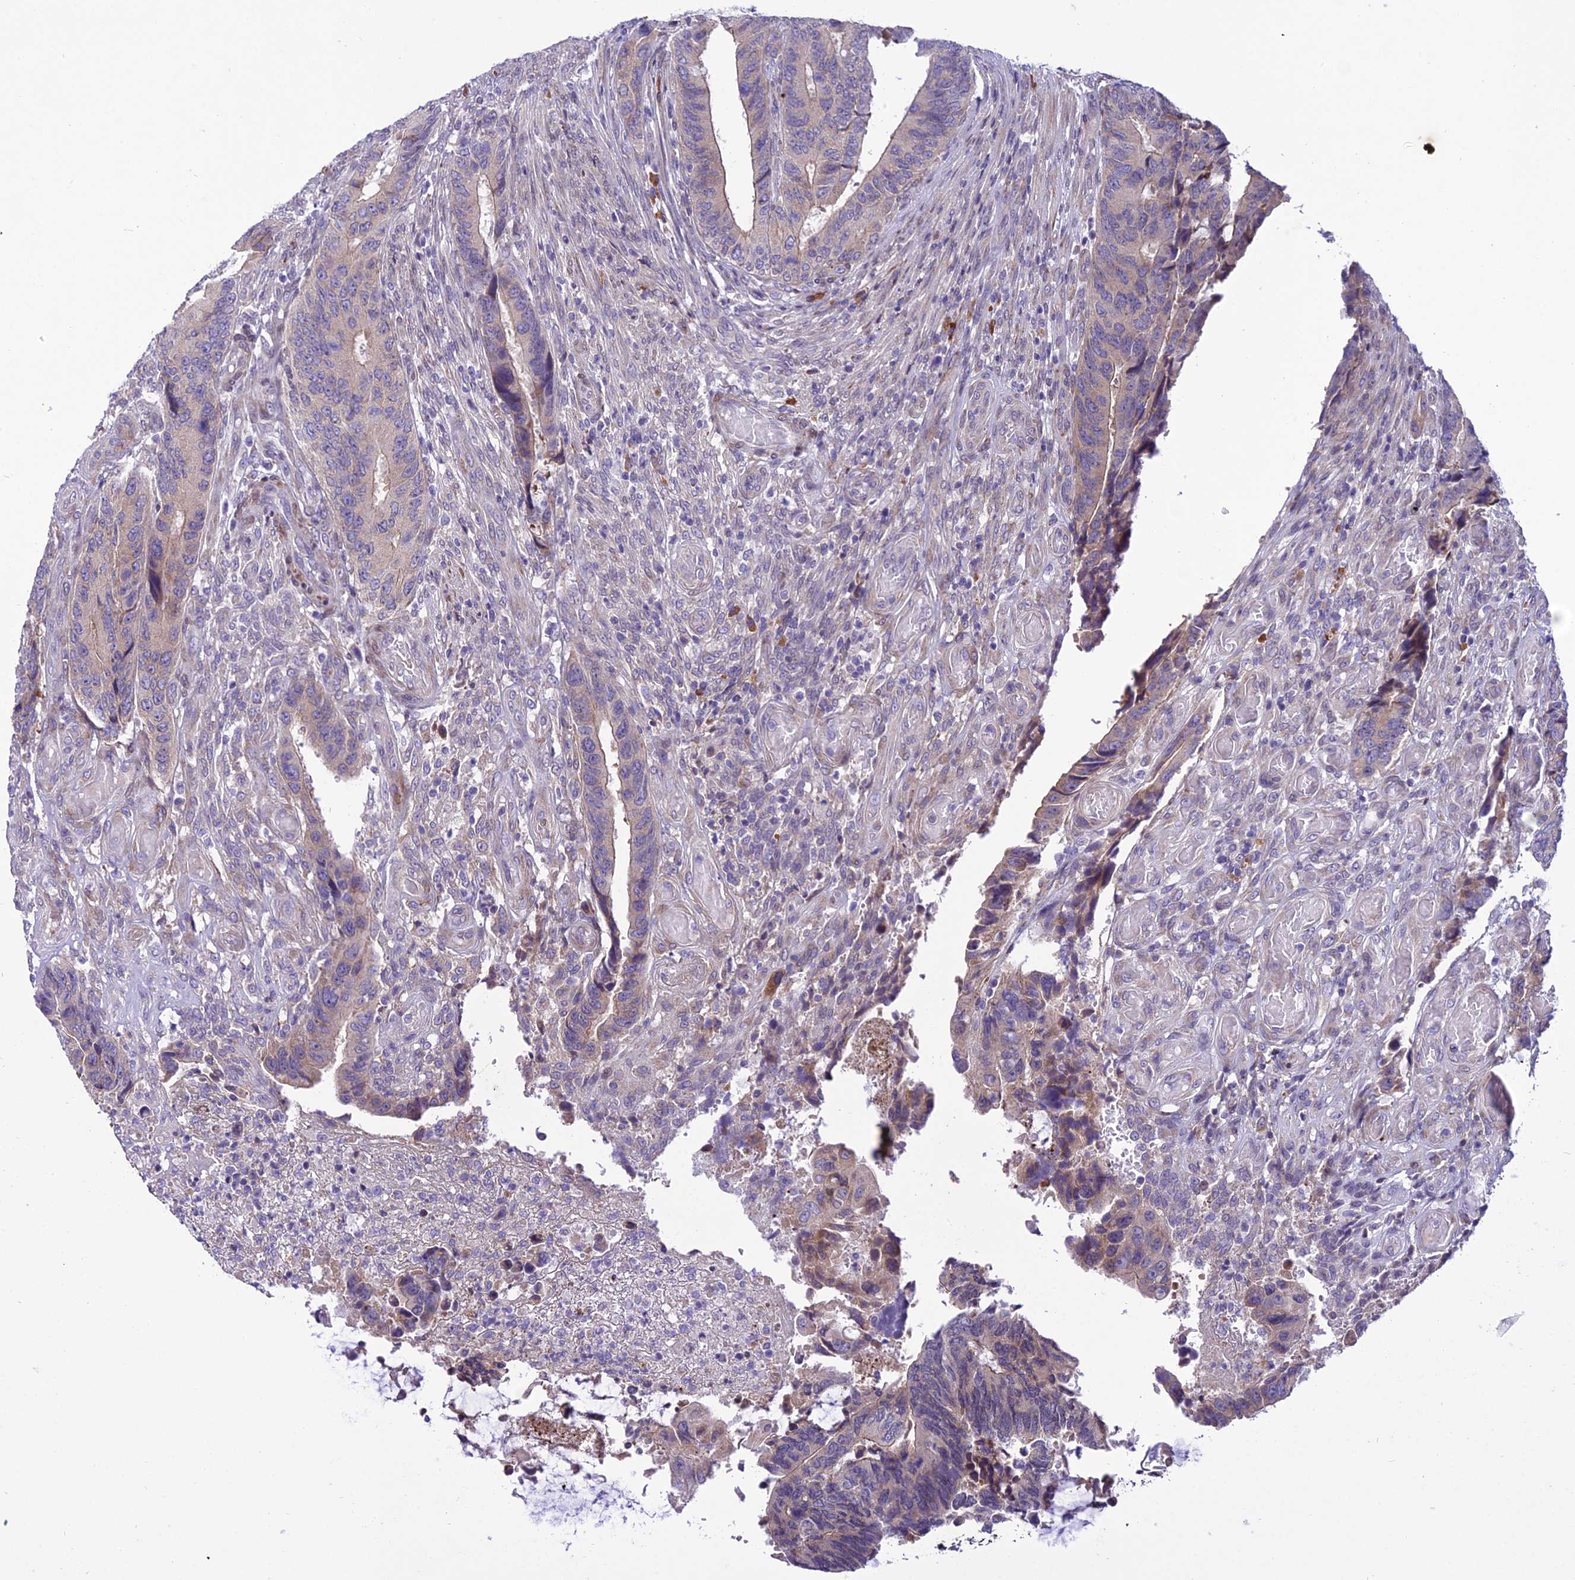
{"staining": {"intensity": "weak", "quantity": "25%-75%", "location": "cytoplasmic/membranous"}, "tissue": "colorectal cancer", "cell_type": "Tumor cells", "image_type": "cancer", "snomed": [{"axis": "morphology", "description": "Adenocarcinoma, NOS"}, {"axis": "topography", "description": "Colon"}], "caption": "Colorectal cancer tissue displays weak cytoplasmic/membranous positivity in approximately 25%-75% of tumor cells", "gene": "NEURL2", "patient": {"sex": "male", "age": 87}}